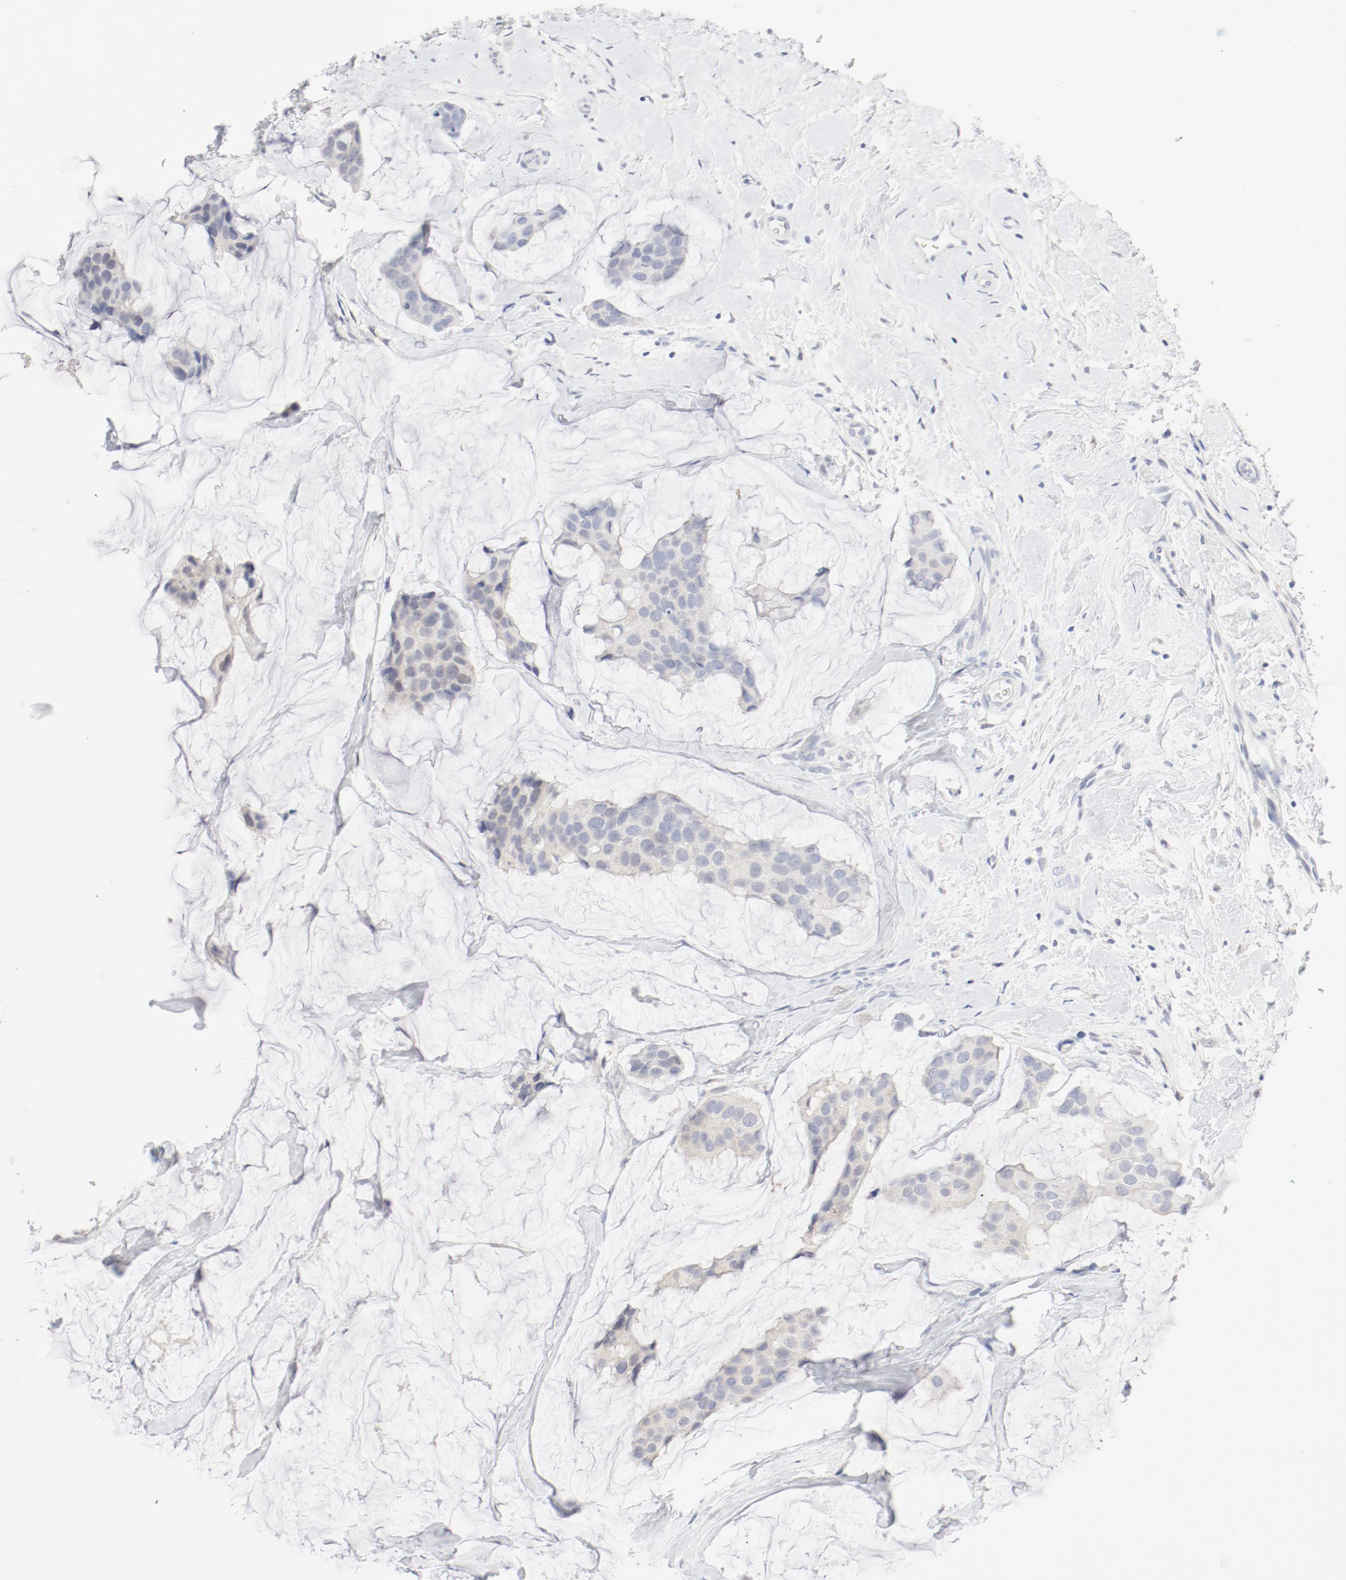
{"staining": {"intensity": "weak", "quantity": "<25%", "location": "cytoplasmic/membranous"}, "tissue": "breast cancer", "cell_type": "Tumor cells", "image_type": "cancer", "snomed": [{"axis": "morphology", "description": "Normal tissue, NOS"}, {"axis": "morphology", "description": "Duct carcinoma"}, {"axis": "topography", "description": "Breast"}], "caption": "High power microscopy micrograph of an immunohistochemistry (IHC) photomicrograph of breast cancer, revealing no significant positivity in tumor cells.", "gene": "PGM1", "patient": {"sex": "female", "age": 50}}